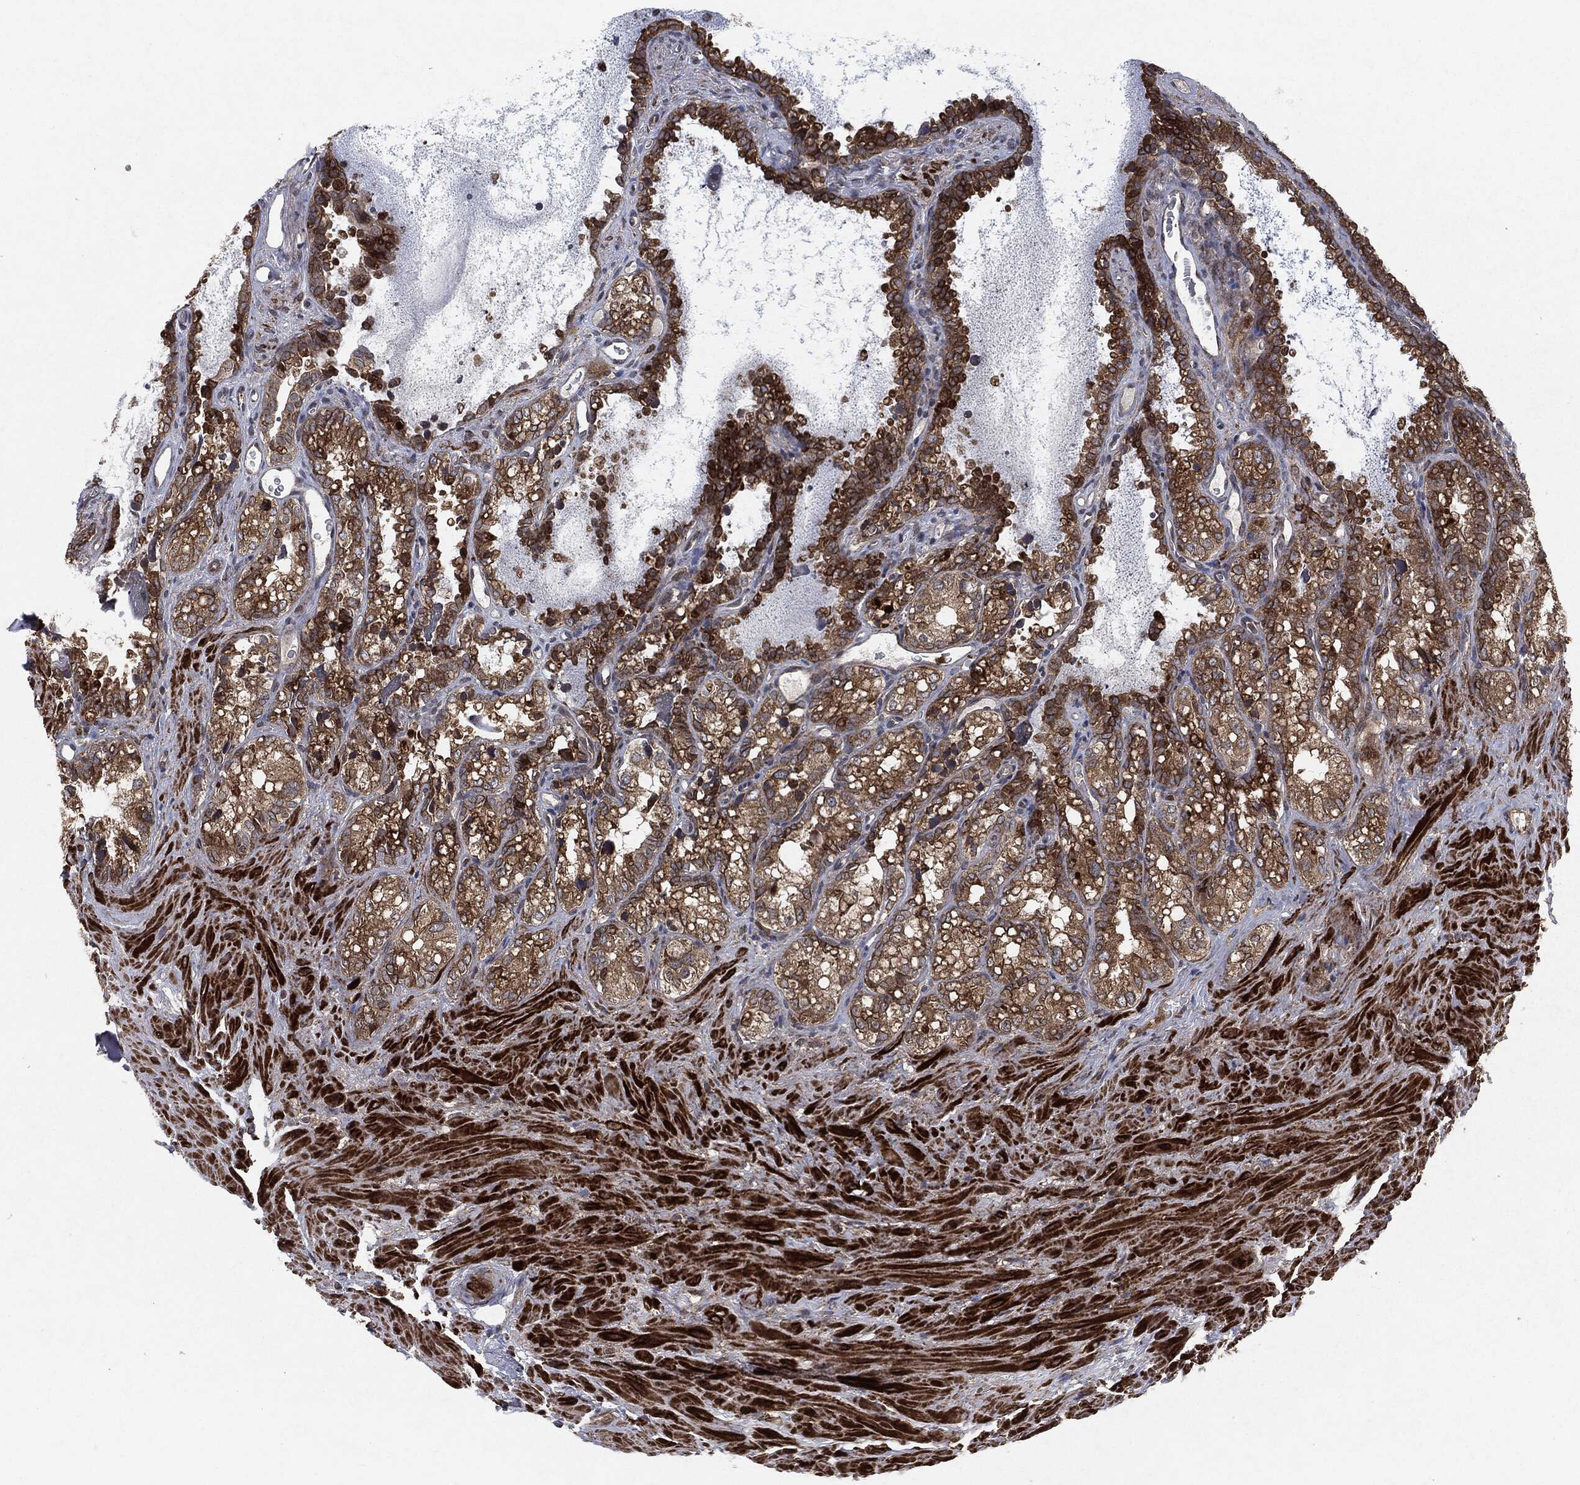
{"staining": {"intensity": "strong", "quantity": "25%-75%", "location": "cytoplasmic/membranous"}, "tissue": "seminal vesicle", "cell_type": "Glandular cells", "image_type": "normal", "snomed": [{"axis": "morphology", "description": "Normal tissue, NOS"}, {"axis": "topography", "description": "Seminal veicle"}], "caption": "A micrograph of human seminal vesicle stained for a protein exhibits strong cytoplasmic/membranous brown staining in glandular cells.", "gene": "RAF1", "patient": {"sex": "male", "age": 68}}